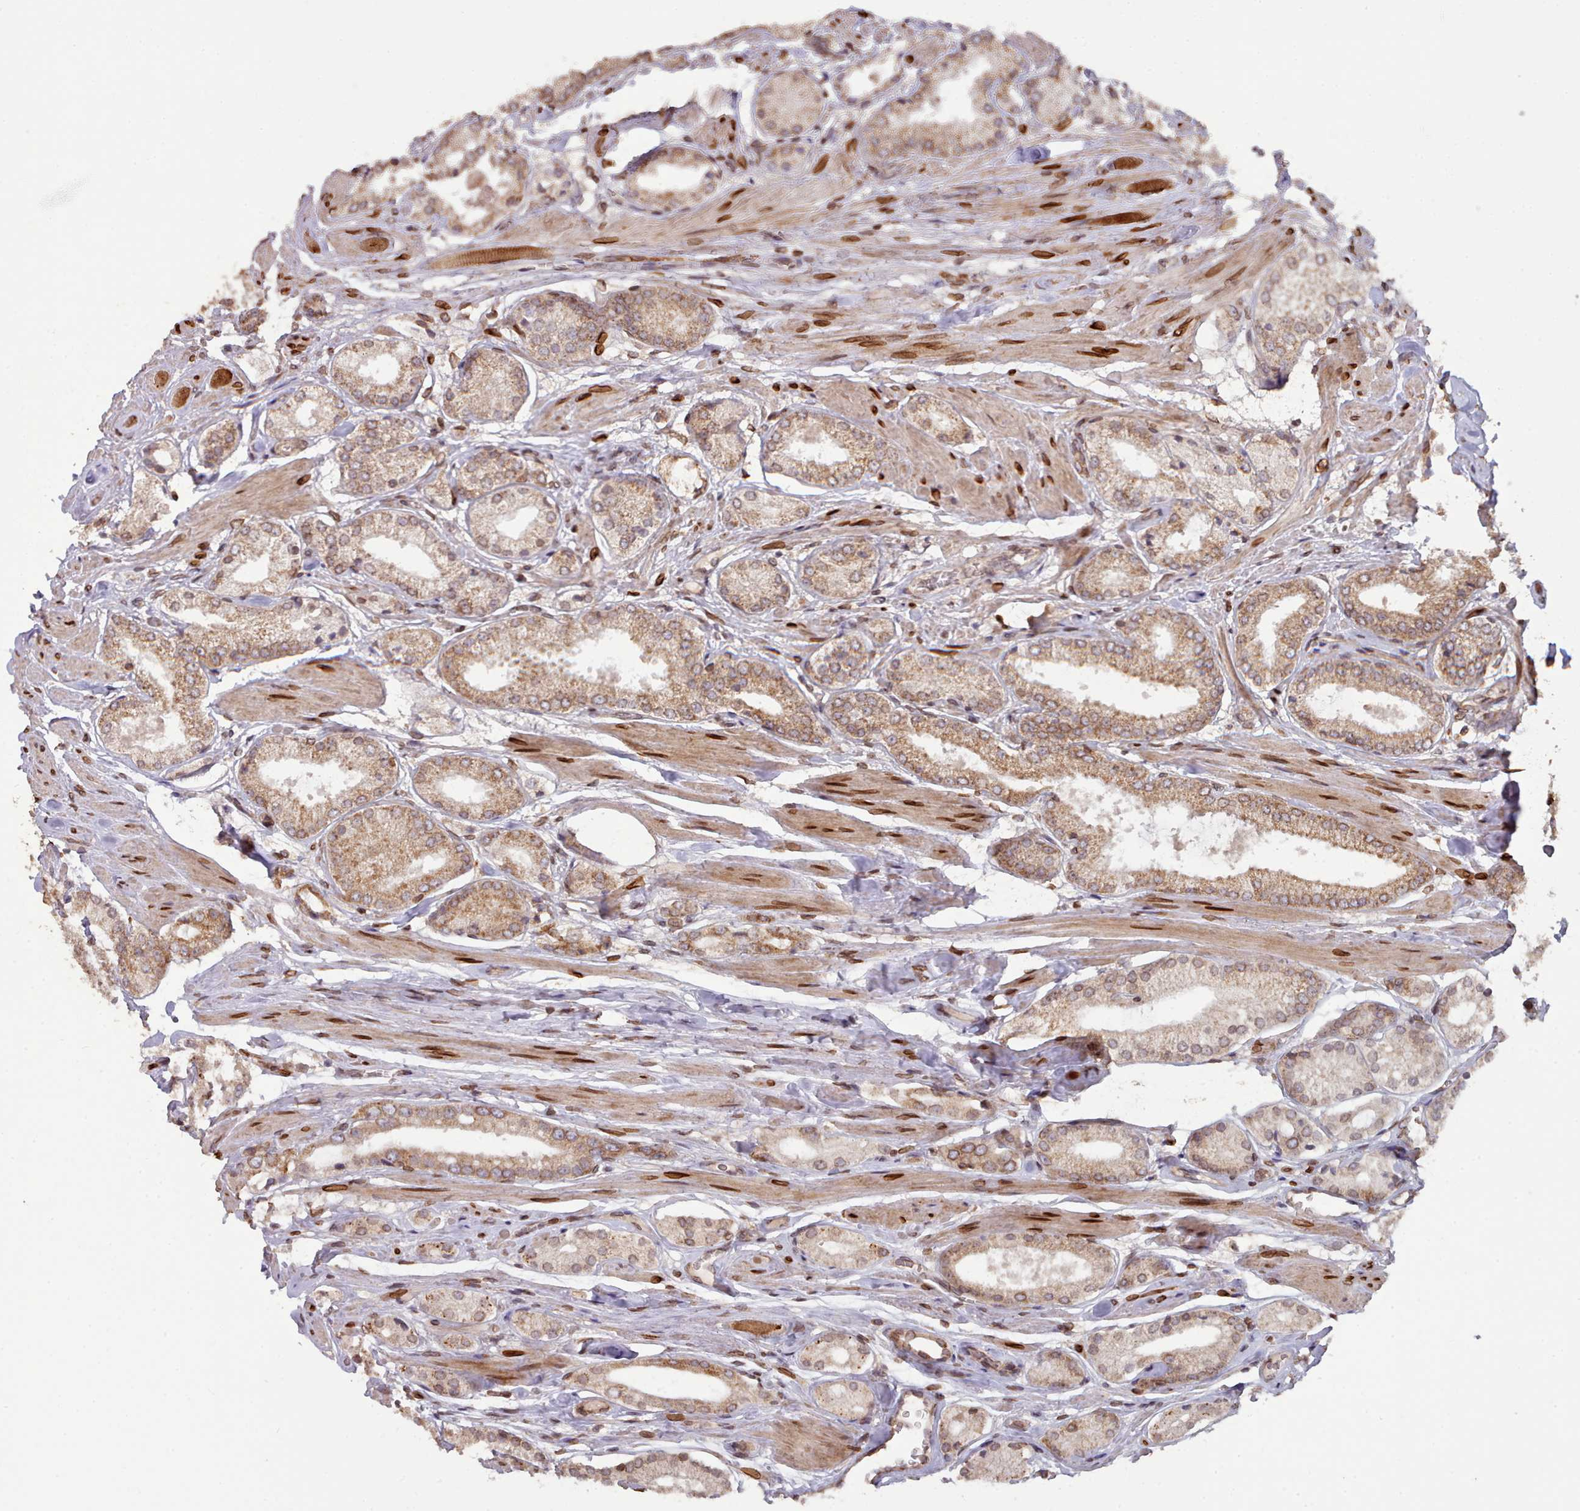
{"staining": {"intensity": "weak", "quantity": ">75%", "location": "cytoplasmic/membranous"}, "tissue": "prostate cancer", "cell_type": "Tumor cells", "image_type": "cancer", "snomed": [{"axis": "morphology", "description": "Adenocarcinoma, High grade"}, {"axis": "topography", "description": "Prostate and seminal vesicle, NOS"}], "caption": "Immunohistochemistry (IHC) staining of high-grade adenocarcinoma (prostate), which demonstrates low levels of weak cytoplasmic/membranous positivity in about >75% of tumor cells indicating weak cytoplasmic/membranous protein positivity. The staining was performed using DAB (brown) for protein detection and nuclei were counterstained in hematoxylin (blue).", "gene": "TOR1AIP1", "patient": {"sex": "male", "age": 64}}